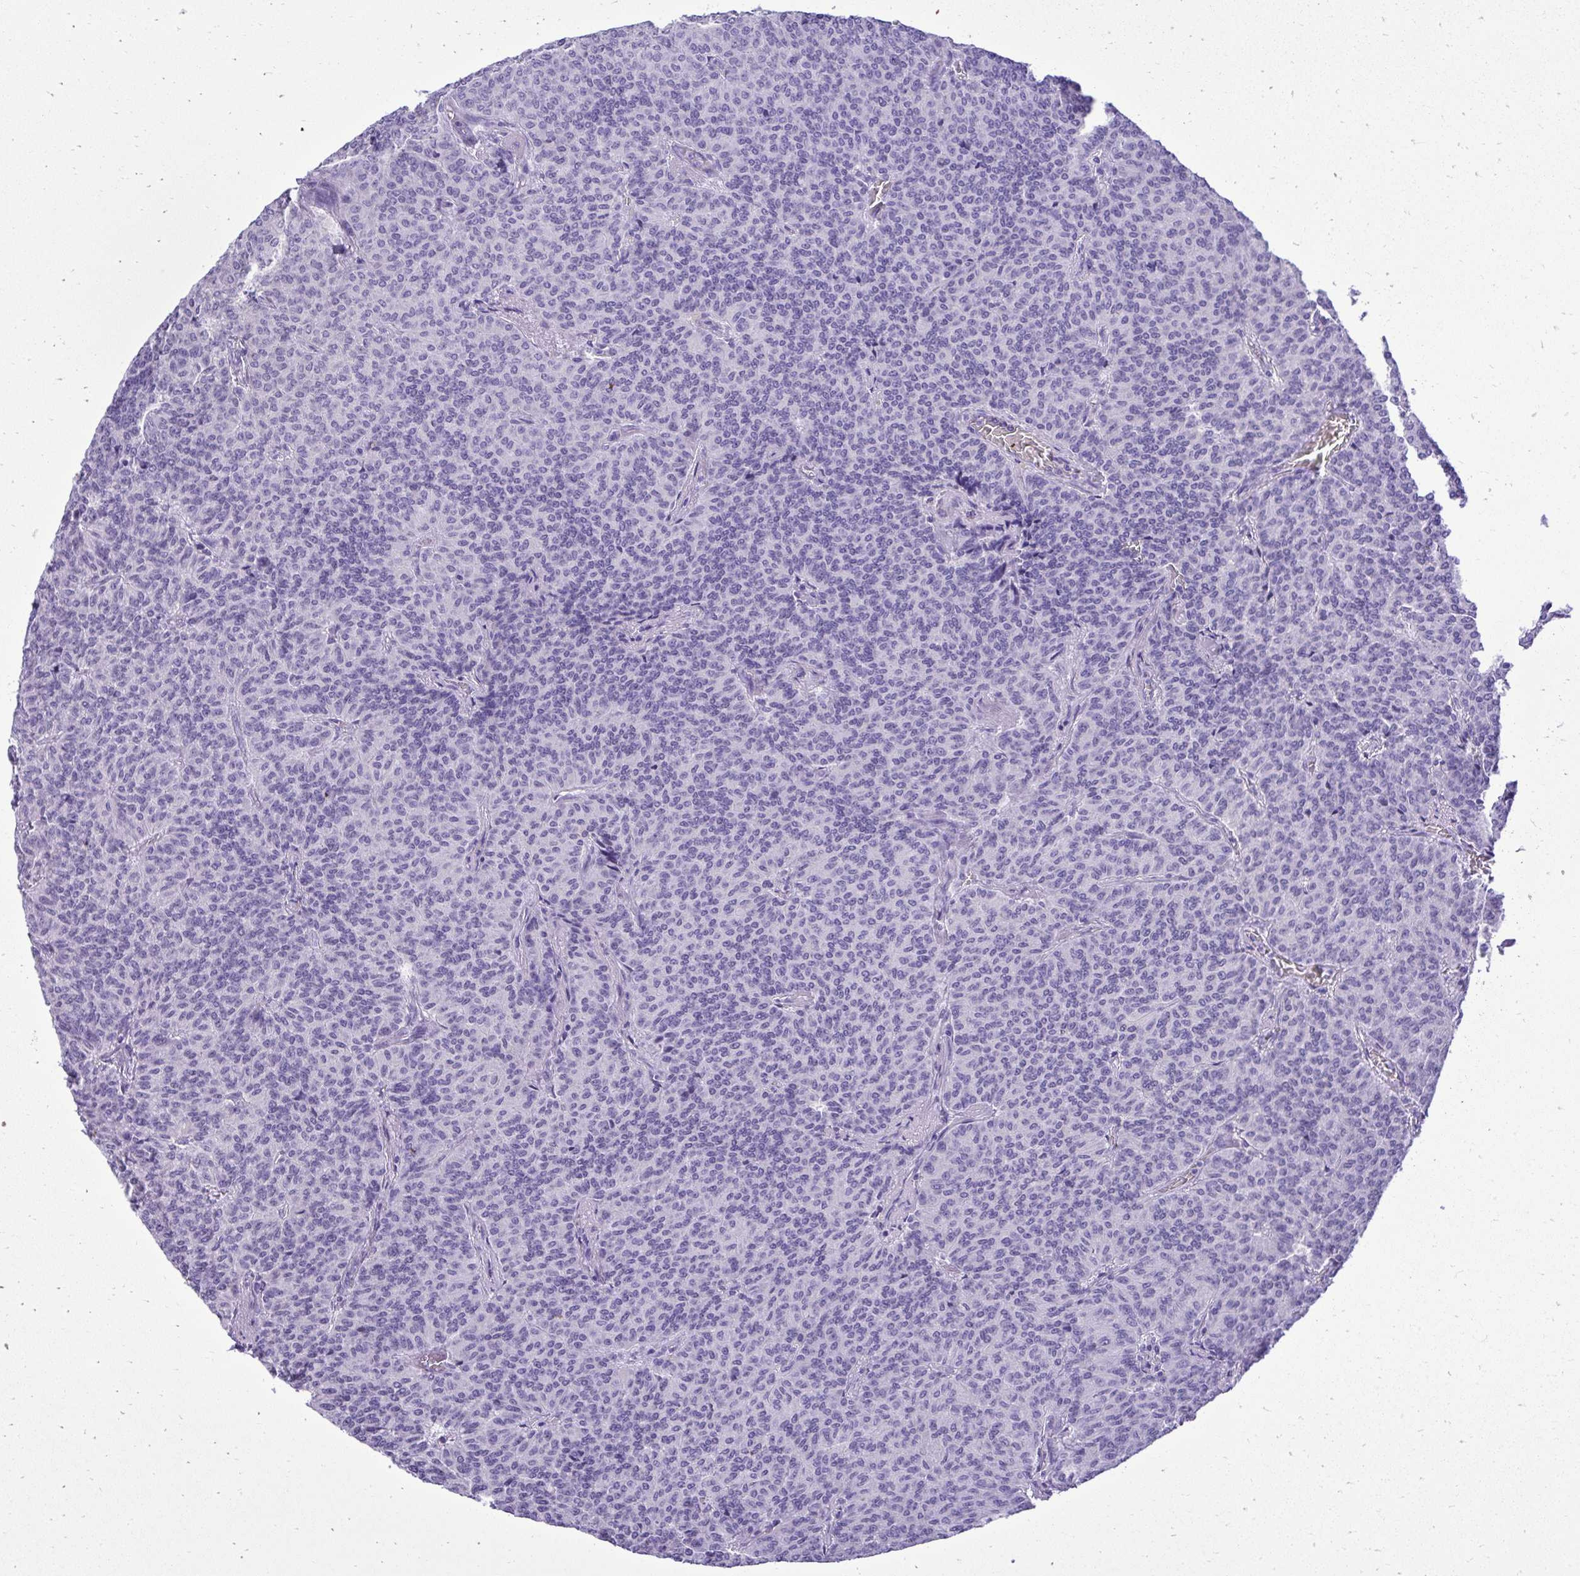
{"staining": {"intensity": "negative", "quantity": "none", "location": "none"}, "tissue": "carcinoid", "cell_type": "Tumor cells", "image_type": "cancer", "snomed": [{"axis": "morphology", "description": "Carcinoid, malignant, NOS"}, {"axis": "topography", "description": "Lung"}], "caption": "Immunohistochemical staining of human carcinoid reveals no significant expression in tumor cells. (Stains: DAB (3,3'-diaminobenzidine) immunohistochemistry (IHC) with hematoxylin counter stain, Microscopy: brightfield microscopy at high magnification).", "gene": "ST6GALNAC3", "patient": {"sex": "male", "age": 61}}